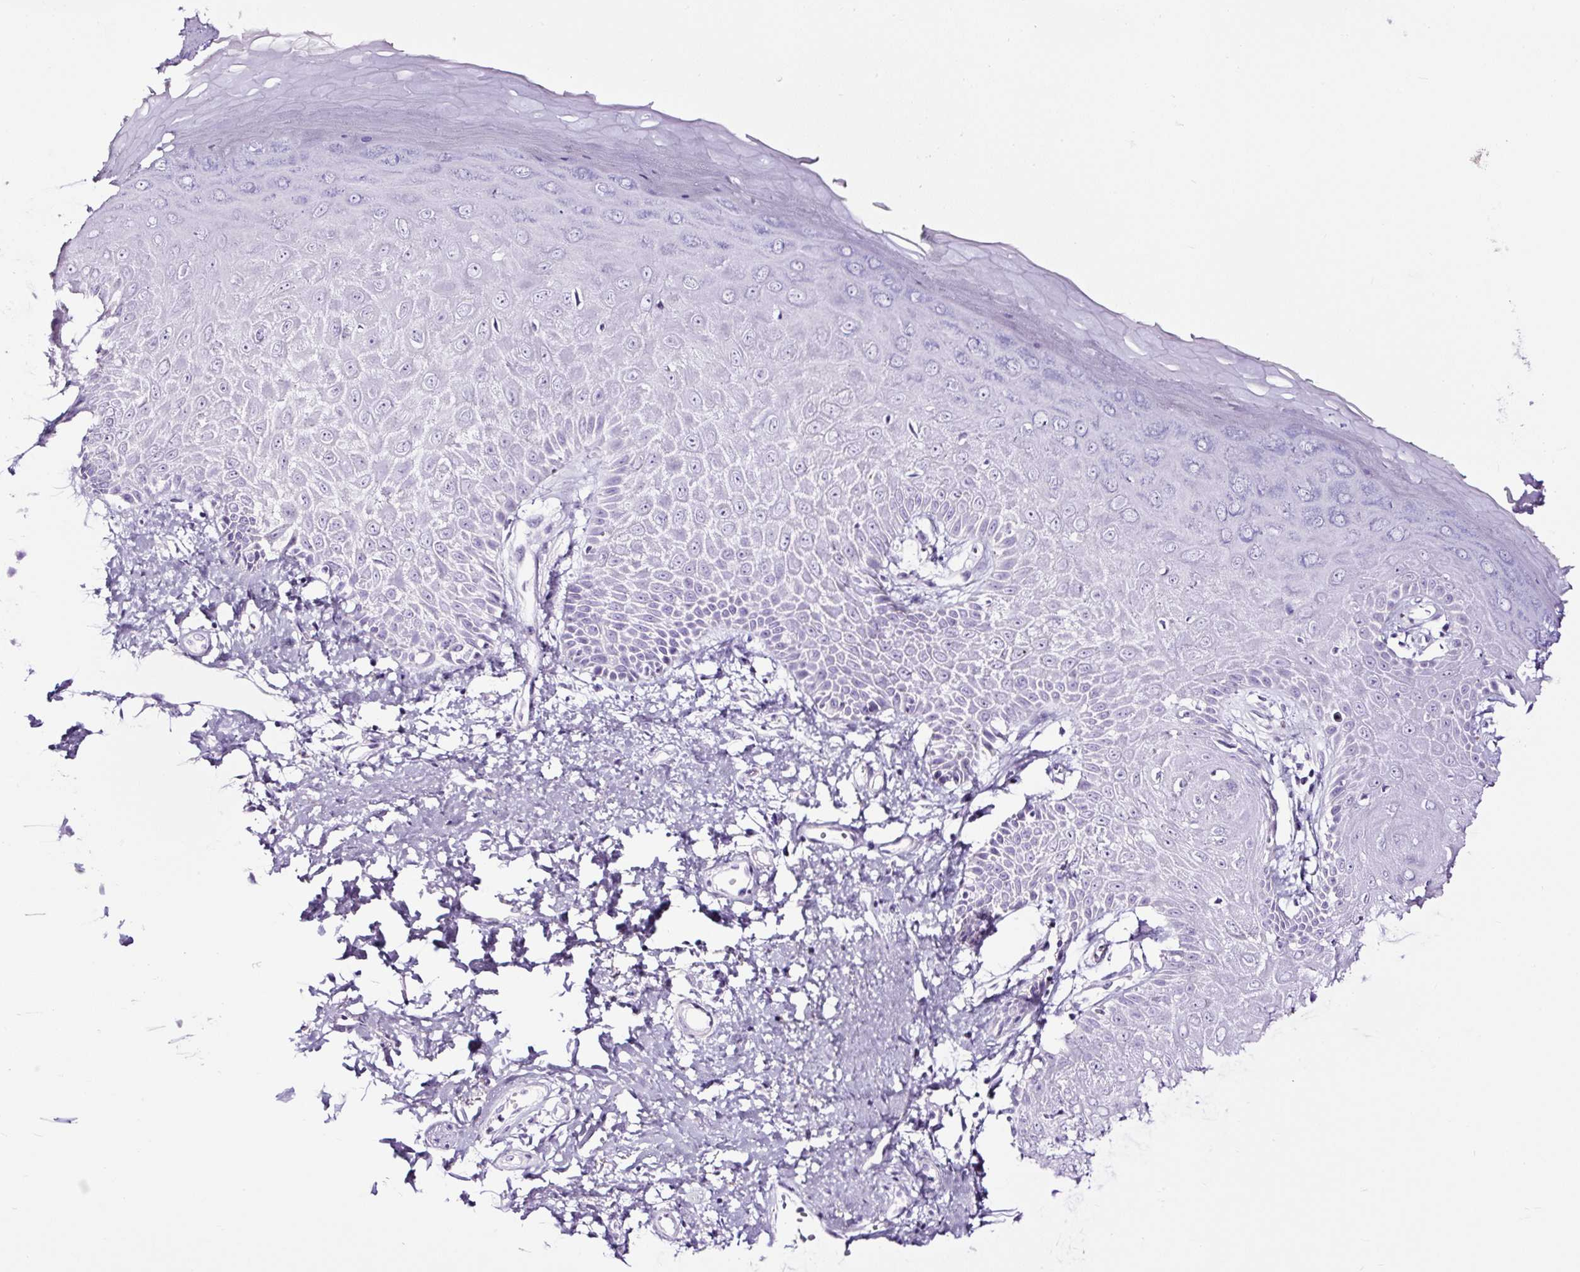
{"staining": {"intensity": "negative", "quantity": "none", "location": "none"}, "tissue": "skin", "cell_type": "Epidermal cells", "image_type": "normal", "snomed": [{"axis": "morphology", "description": "Normal tissue, NOS"}, {"axis": "topography", "description": "Anal"}, {"axis": "topography", "description": "Peripheral nerve tissue"}], "caption": "IHC histopathology image of unremarkable skin: skin stained with DAB exhibits no significant protein staining in epidermal cells.", "gene": "NPHS2", "patient": {"sex": "male", "age": 78}}